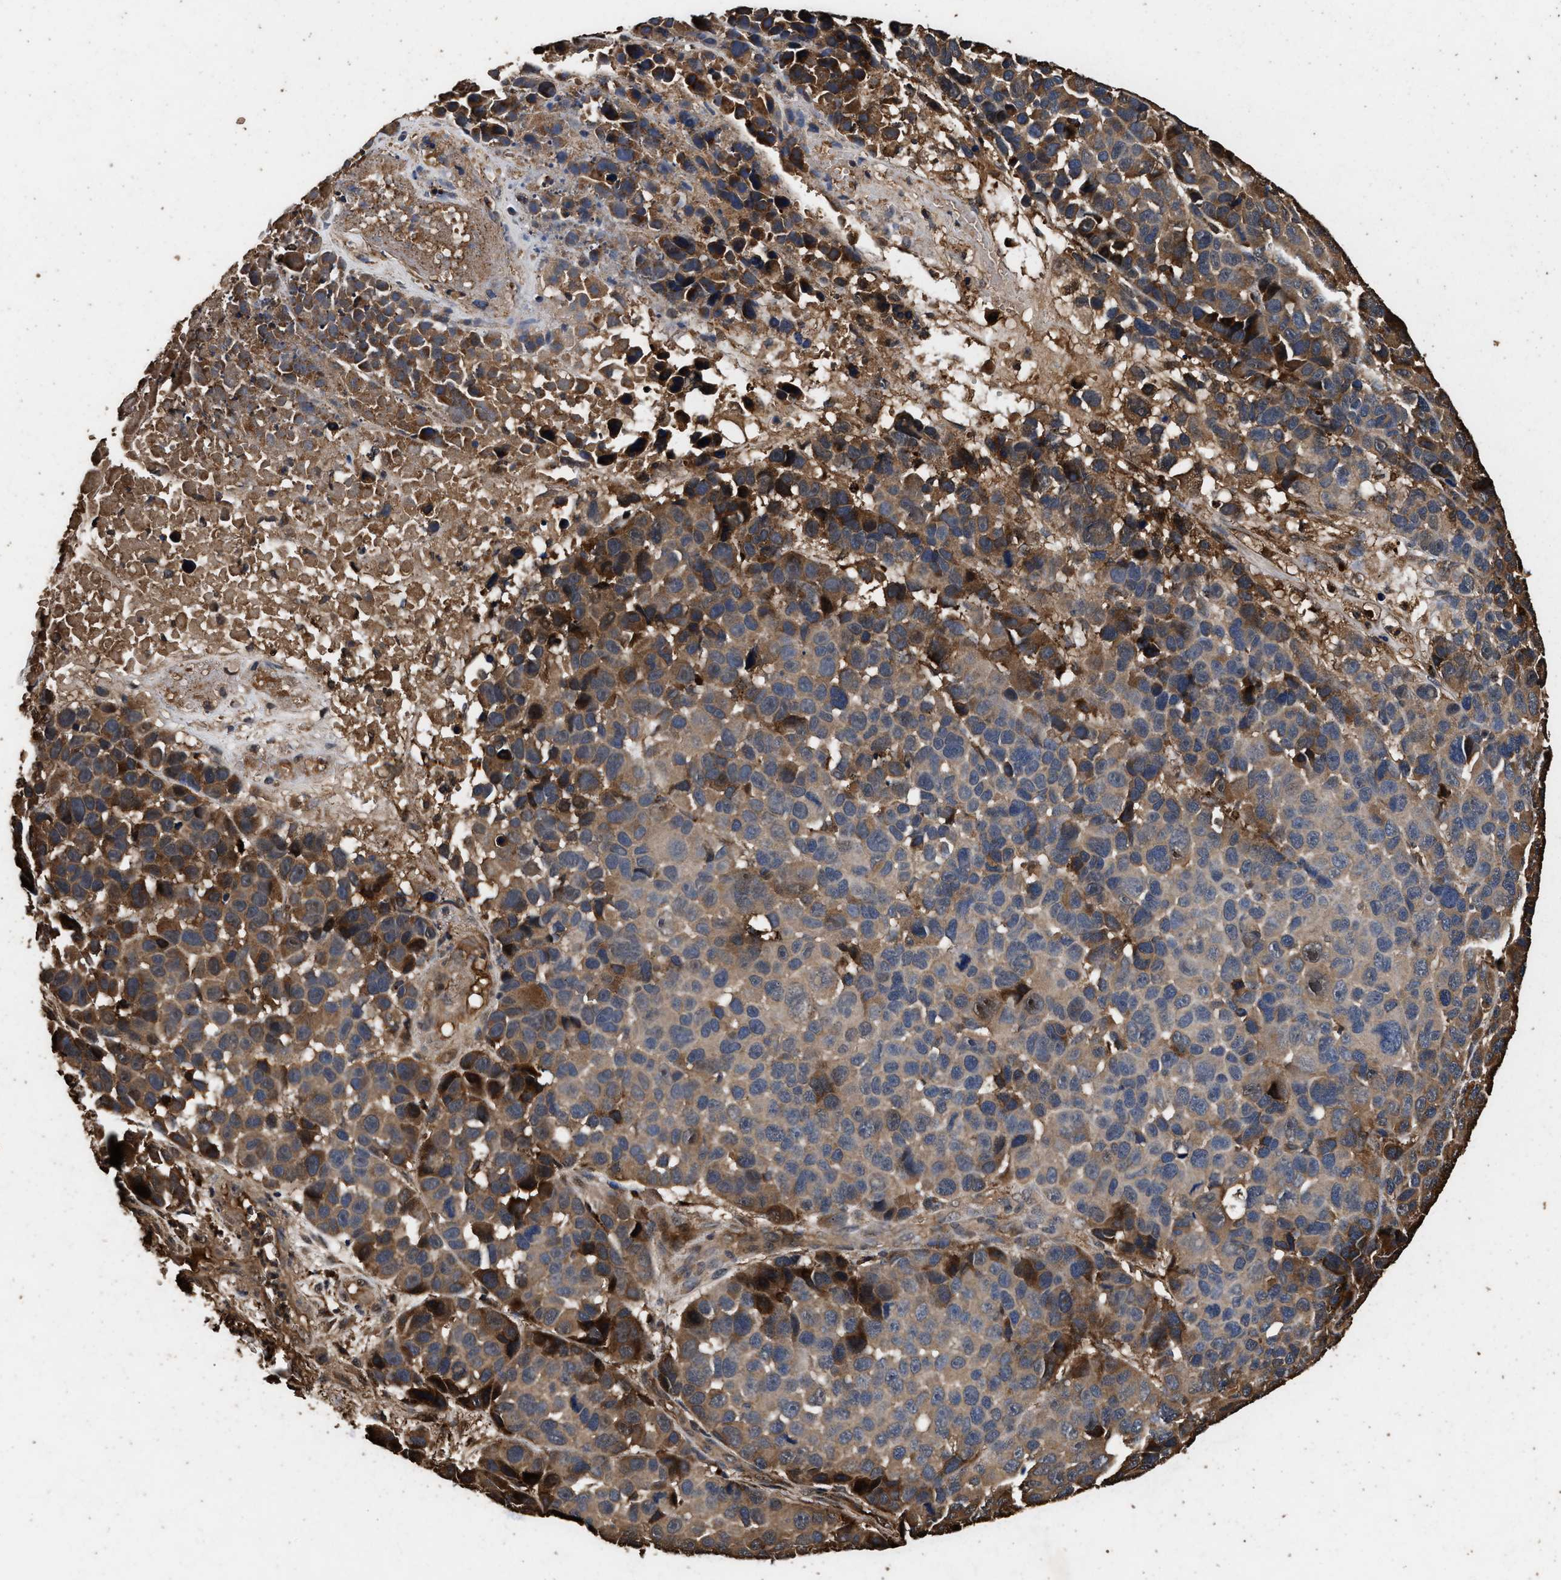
{"staining": {"intensity": "moderate", "quantity": "25%-75%", "location": "cytoplasmic/membranous"}, "tissue": "melanoma", "cell_type": "Tumor cells", "image_type": "cancer", "snomed": [{"axis": "morphology", "description": "Malignant melanoma, NOS"}, {"axis": "topography", "description": "Skin"}], "caption": "Moderate cytoplasmic/membranous protein positivity is present in about 25%-75% of tumor cells in melanoma. Using DAB (3,3'-diaminobenzidine) (brown) and hematoxylin (blue) stains, captured at high magnification using brightfield microscopy.", "gene": "KYAT1", "patient": {"sex": "male", "age": 53}}